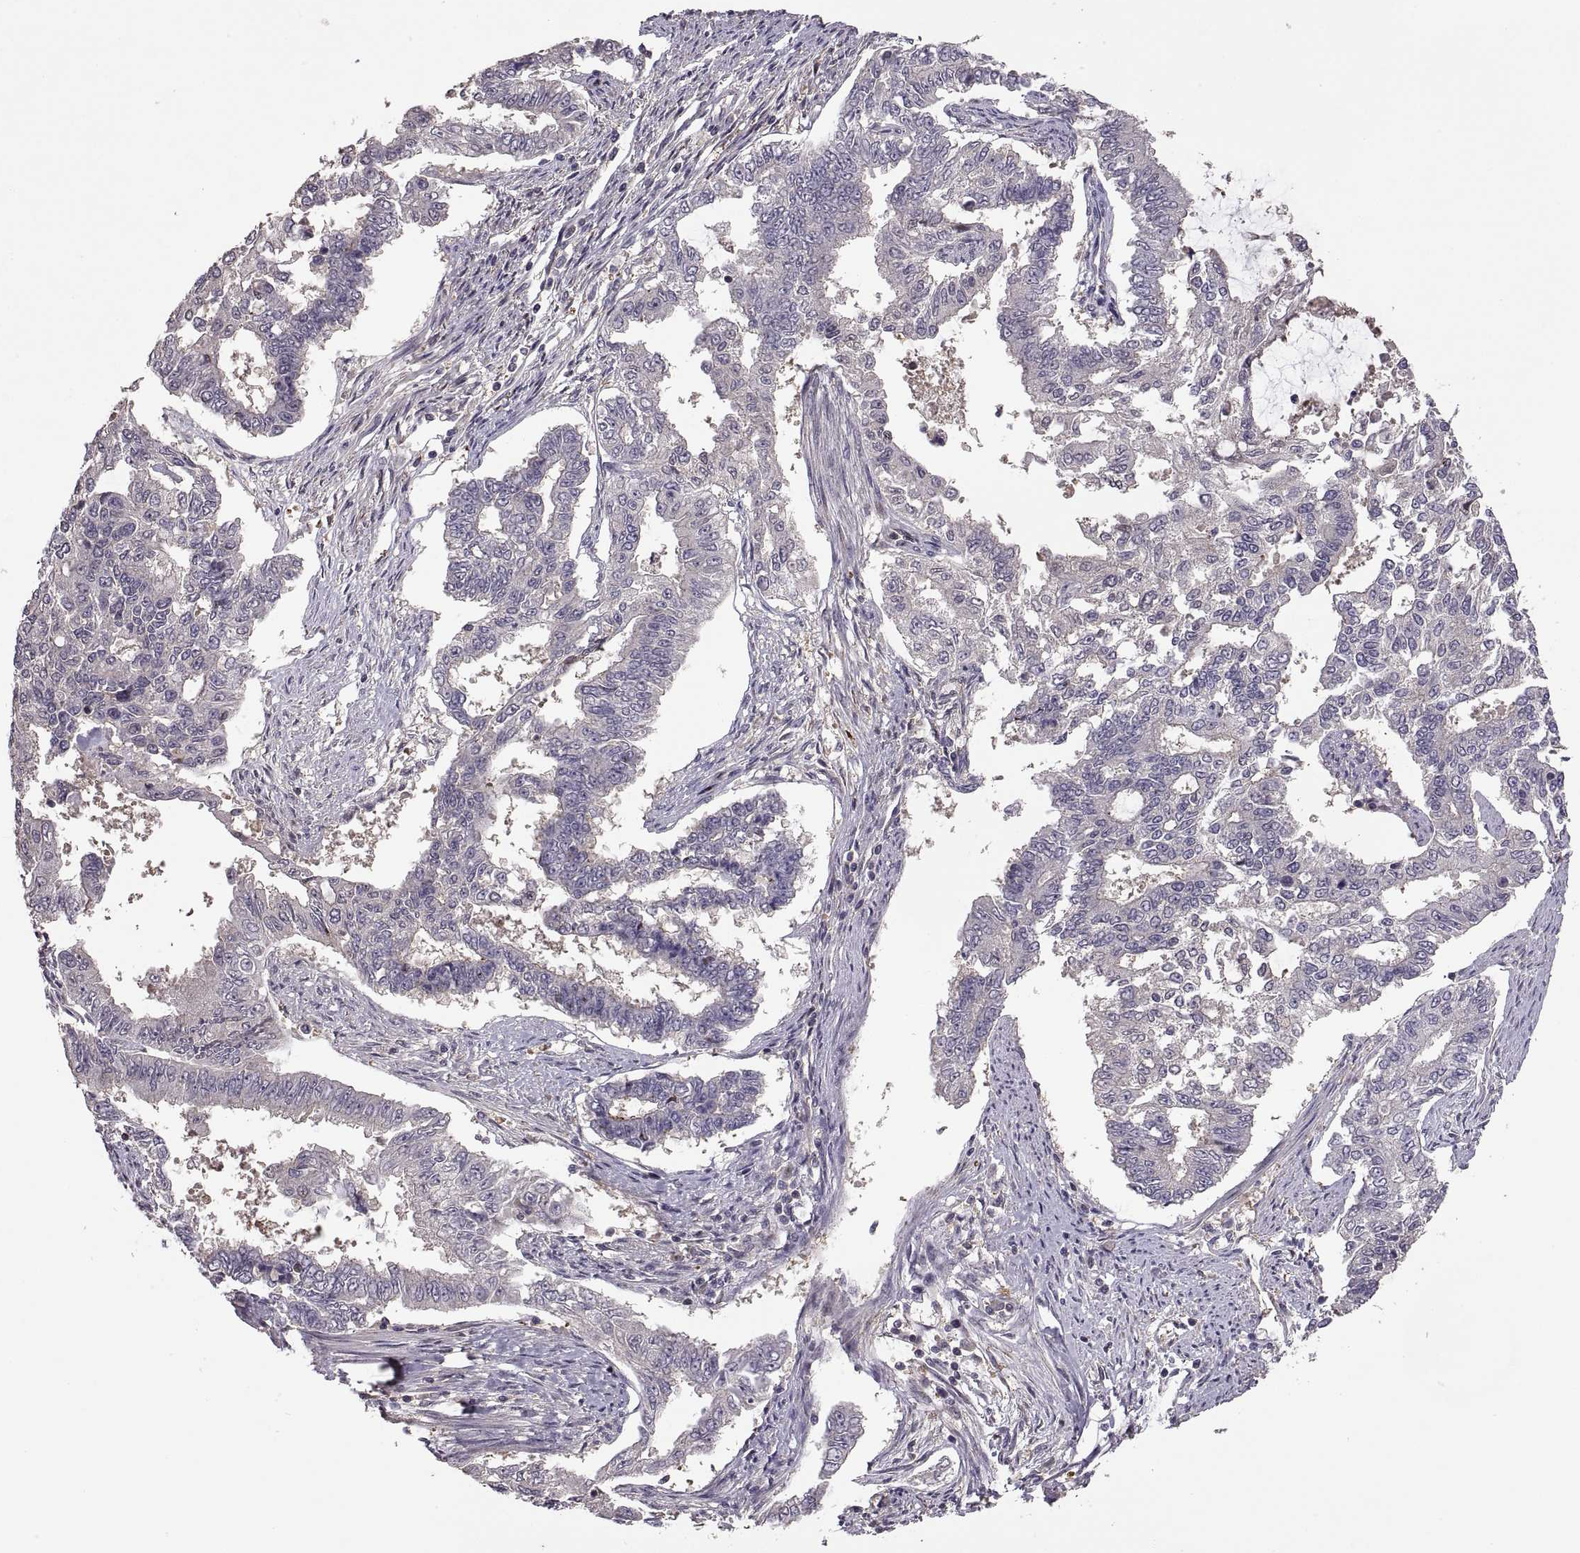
{"staining": {"intensity": "negative", "quantity": "none", "location": "none"}, "tissue": "endometrial cancer", "cell_type": "Tumor cells", "image_type": "cancer", "snomed": [{"axis": "morphology", "description": "Adenocarcinoma, NOS"}, {"axis": "topography", "description": "Uterus"}], "caption": "Adenocarcinoma (endometrial) was stained to show a protein in brown. There is no significant positivity in tumor cells. (DAB immunohistochemistry (IHC) with hematoxylin counter stain).", "gene": "NMNAT2", "patient": {"sex": "female", "age": 59}}